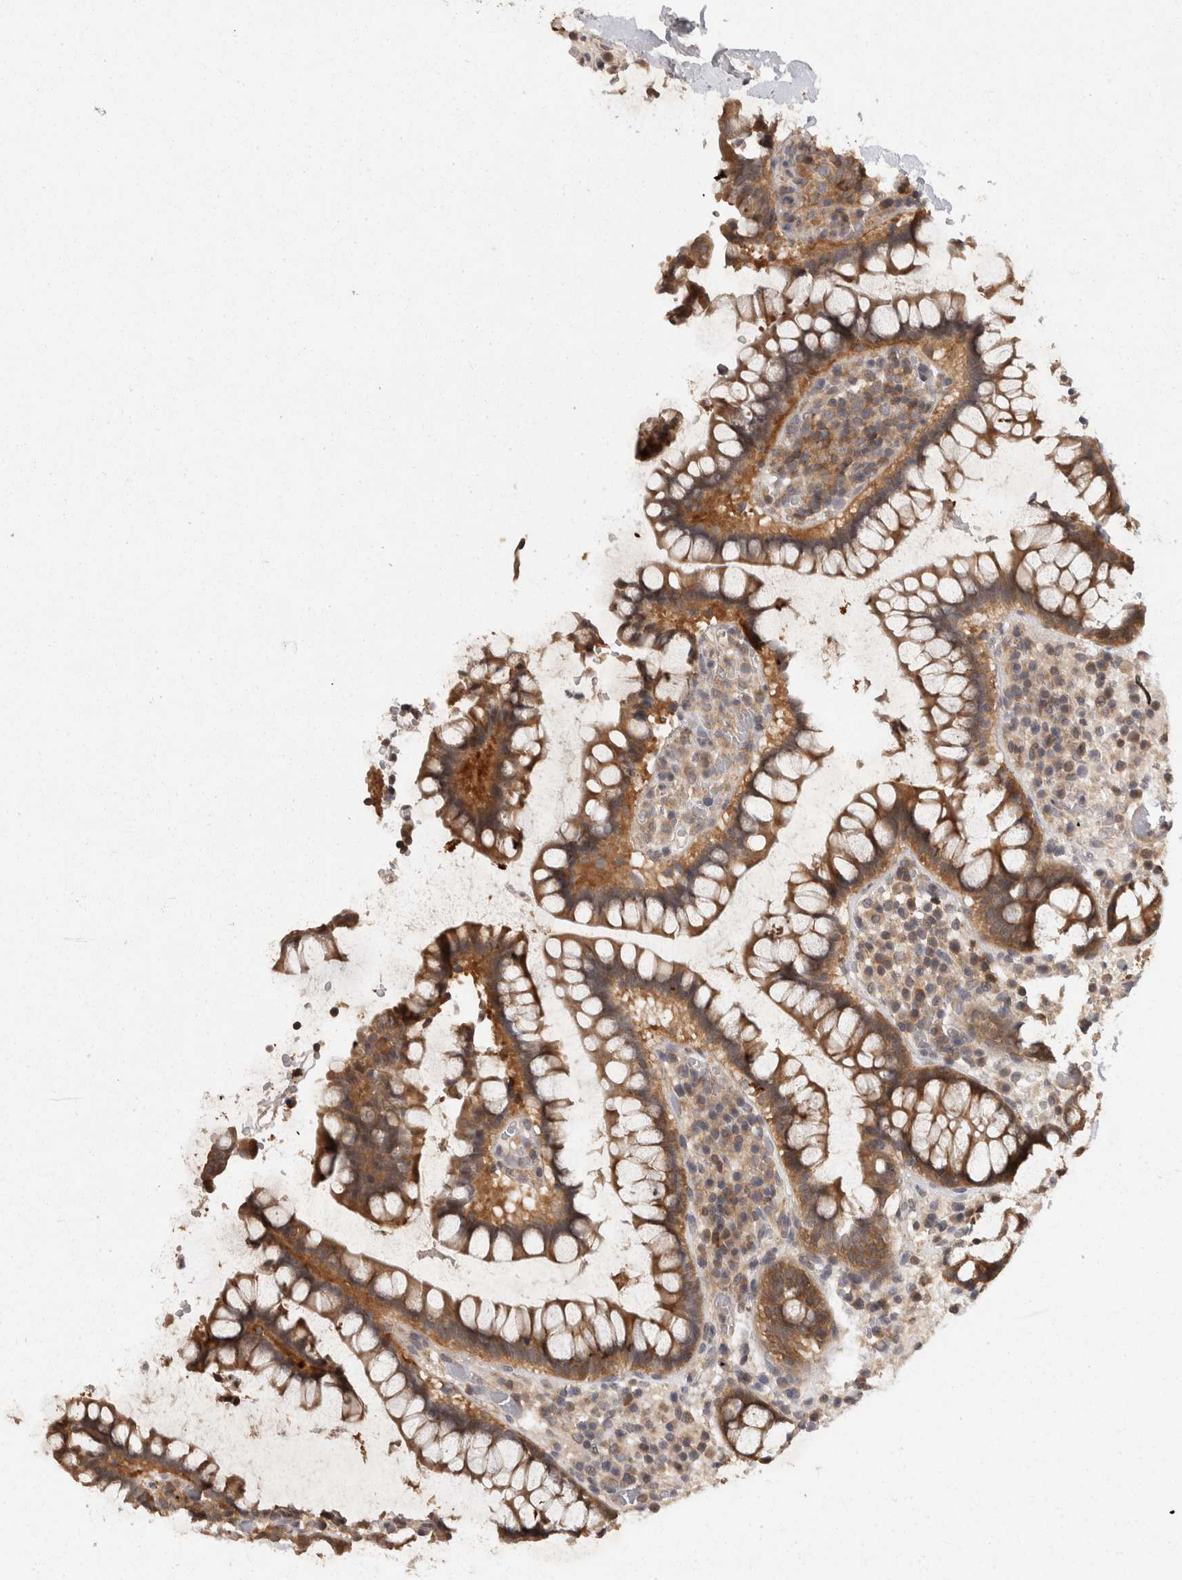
{"staining": {"intensity": "weak", "quantity": ">75%", "location": "cytoplasmic/membranous"}, "tissue": "colon", "cell_type": "Endothelial cells", "image_type": "normal", "snomed": [{"axis": "morphology", "description": "Normal tissue, NOS"}, {"axis": "topography", "description": "Colon"}], "caption": "This photomicrograph displays IHC staining of benign colon, with low weak cytoplasmic/membranous staining in about >75% of endothelial cells.", "gene": "ACAT2", "patient": {"sex": "female", "age": 79}}